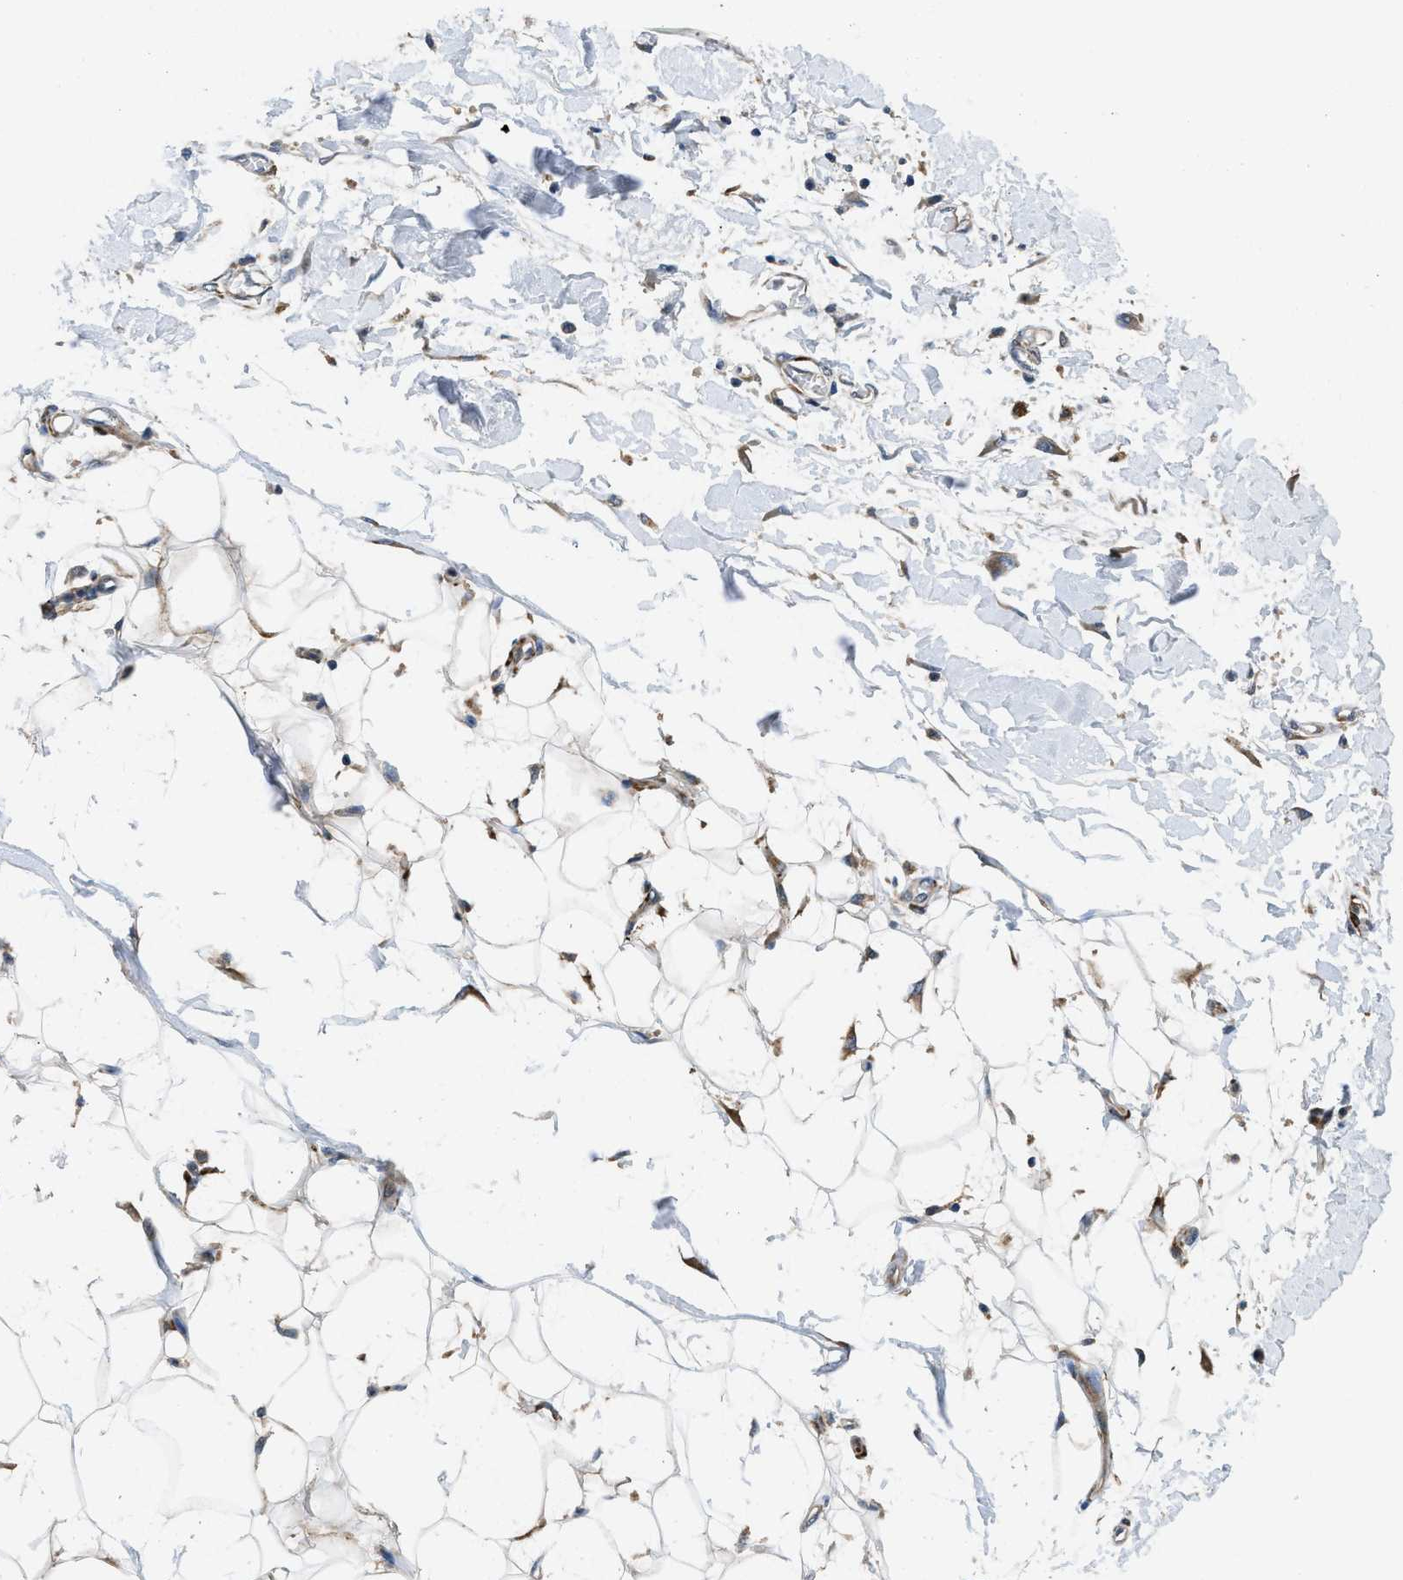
{"staining": {"intensity": "negative", "quantity": "none", "location": "none"}, "tissue": "adipose tissue", "cell_type": "Adipocytes", "image_type": "normal", "snomed": [{"axis": "morphology", "description": "Normal tissue, NOS"}, {"axis": "morphology", "description": "Squamous cell carcinoma, NOS"}, {"axis": "topography", "description": "Skin"}, {"axis": "topography", "description": "Peripheral nerve tissue"}], "caption": "Protein analysis of normal adipose tissue displays no significant positivity in adipocytes. Nuclei are stained in blue.", "gene": "ZNF599", "patient": {"sex": "male", "age": 83}}